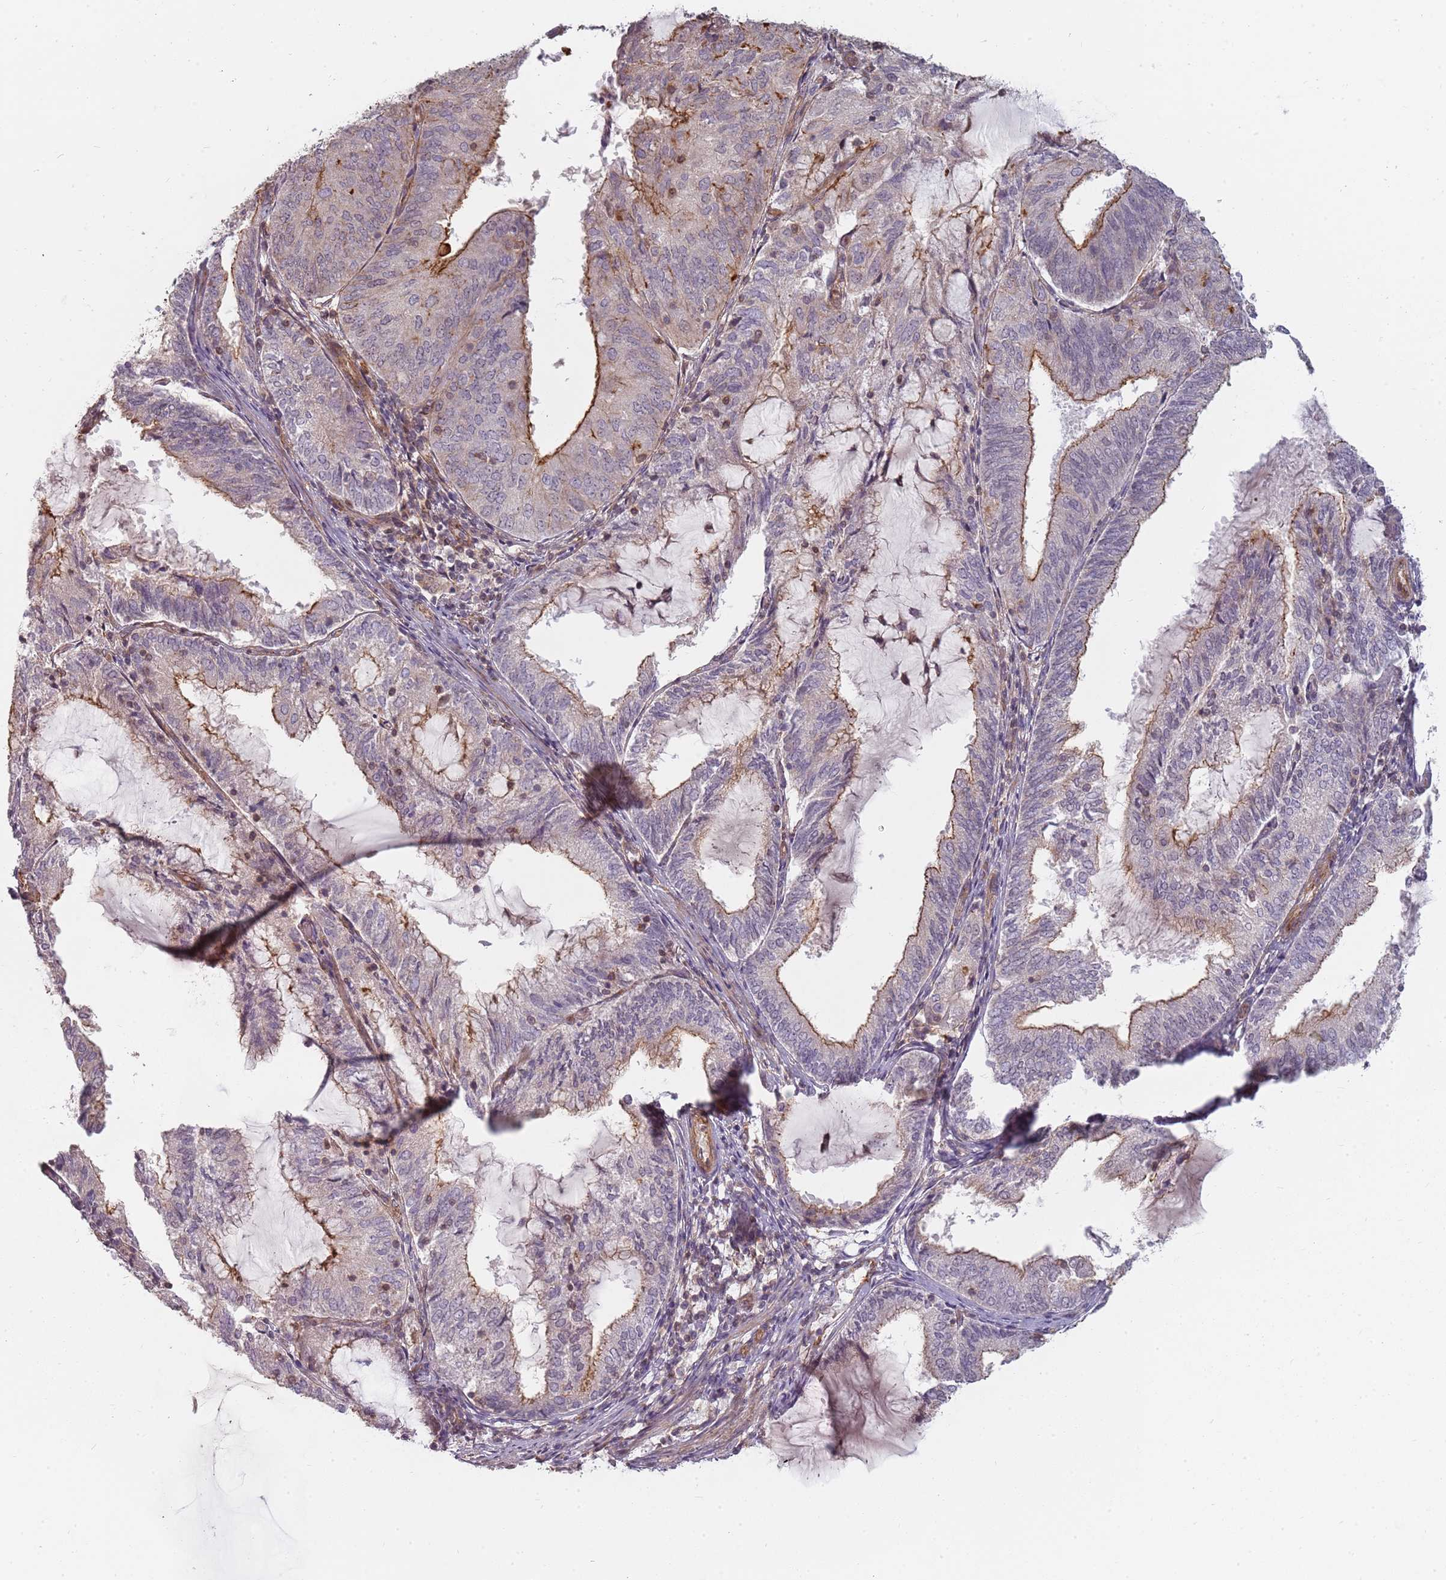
{"staining": {"intensity": "moderate", "quantity": "25%-75%", "location": "cytoplasmic/membranous"}, "tissue": "endometrial cancer", "cell_type": "Tumor cells", "image_type": "cancer", "snomed": [{"axis": "morphology", "description": "Adenocarcinoma, NOS"}, {"axis": "topography", "description": "Endometrium"}], "caption": "Brown immunohistochemical staining in human endometrial cancer reveals moderate cytoplasmic/membranous staining in approximately 25%-75% of tumor cells. The protein is stained brown, and the nuclei are stained in blue (DAB IHC with brightfield microscopy, high magnification).", "gene": "PPP1R14C", "patient": {"sex": "female", "age": 81}}